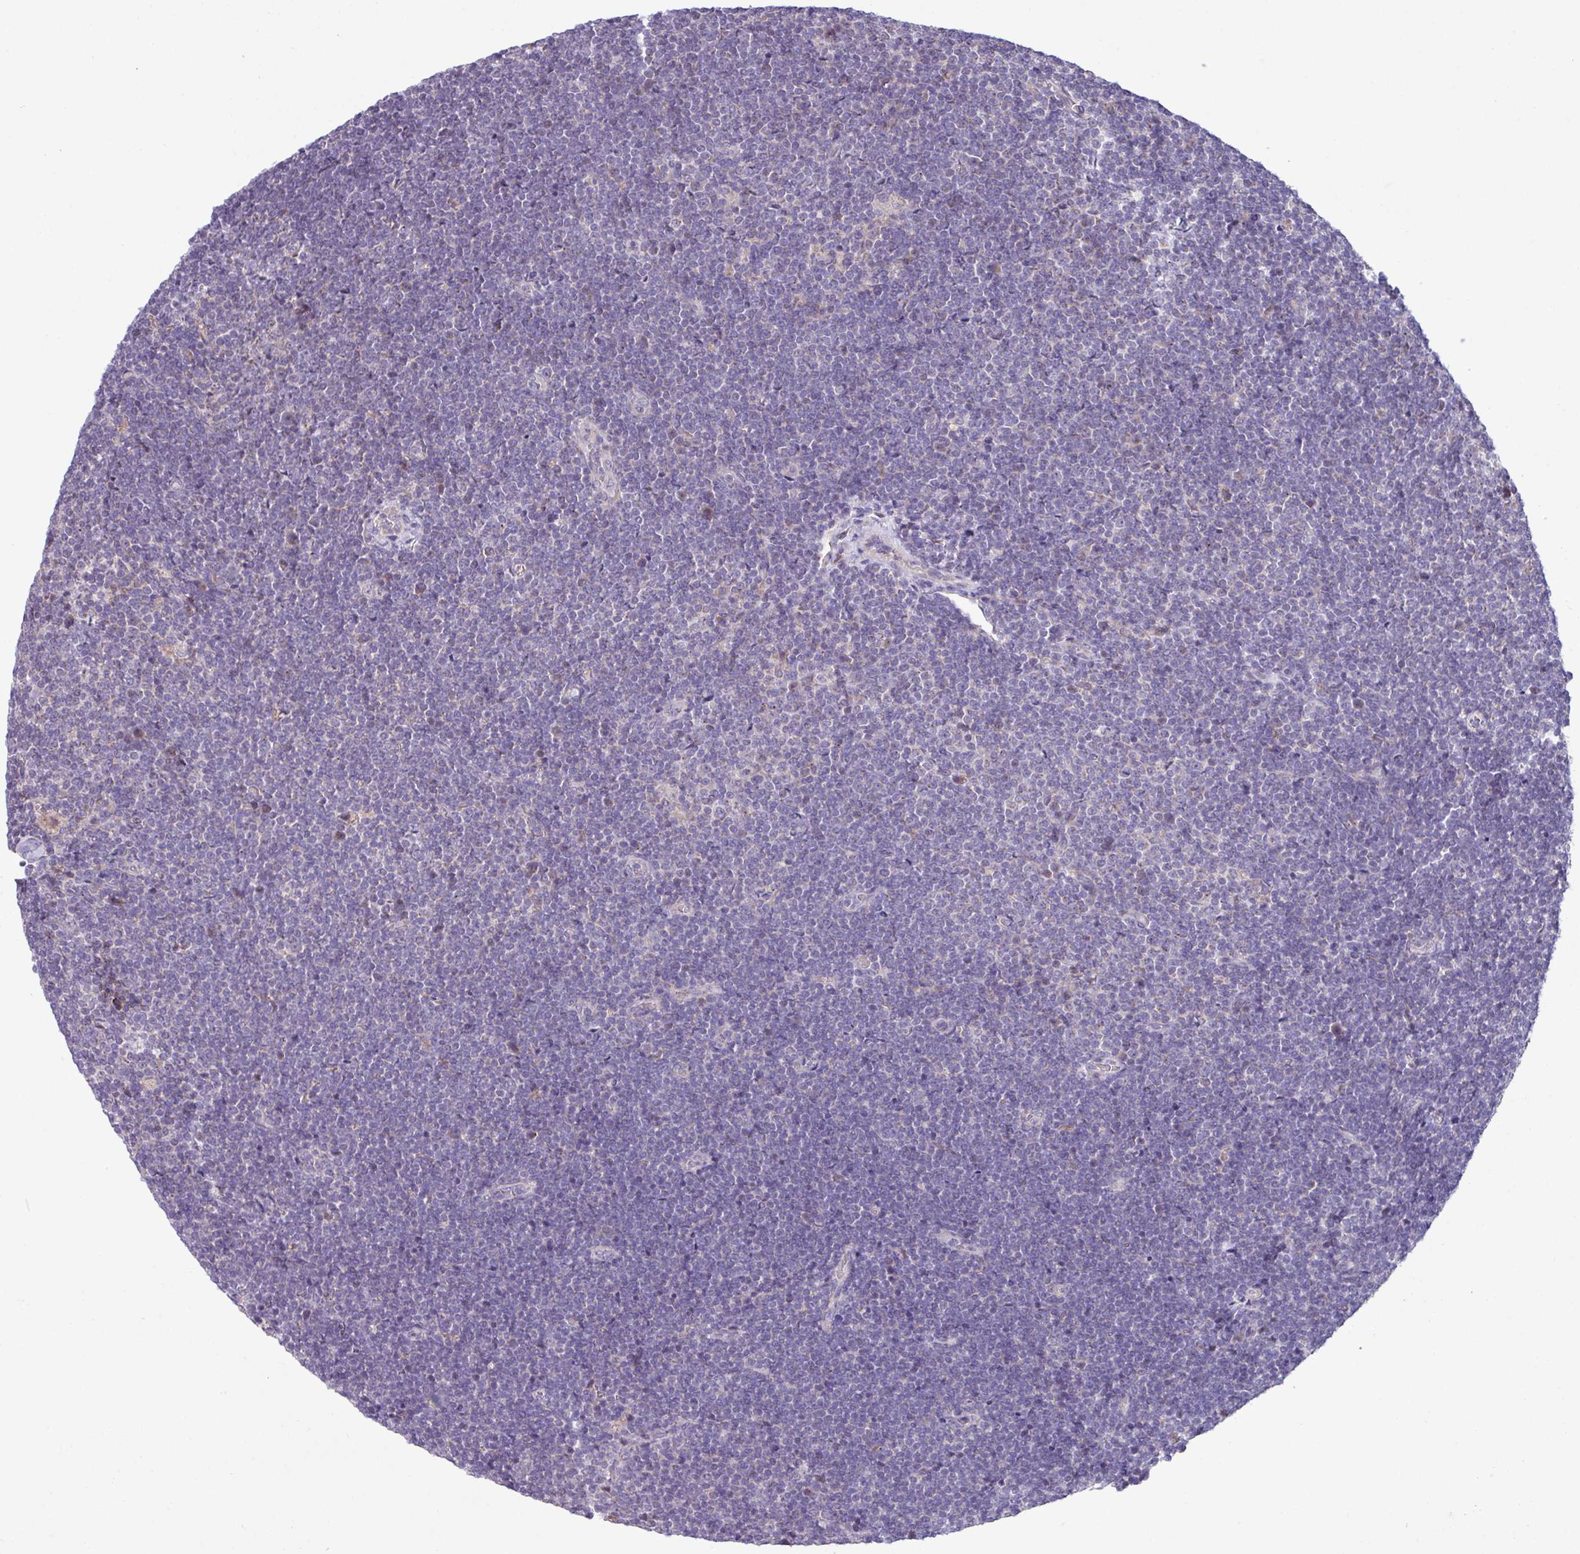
{"staining": {"intensity": "negative", "quantity": "none", "location": "none"}, "tissue": "lymphoma", "cell_type": "Tumor cells", "image_type": "cancer", "snomed": [{"axis": "morphology", "description": "Malignant lymphoma, non-Hodgkin's type, Low grade"}, {"axis": "topography", "description": "Lymph node"}], "caption": "Image shows no significant protein positivity in tumor cells of lymphoma. (DAB IHC visualized using brightfield microscopy, high magnification).", "gene": "IRGC", "patient": {"sex": "male", "age": 48}}